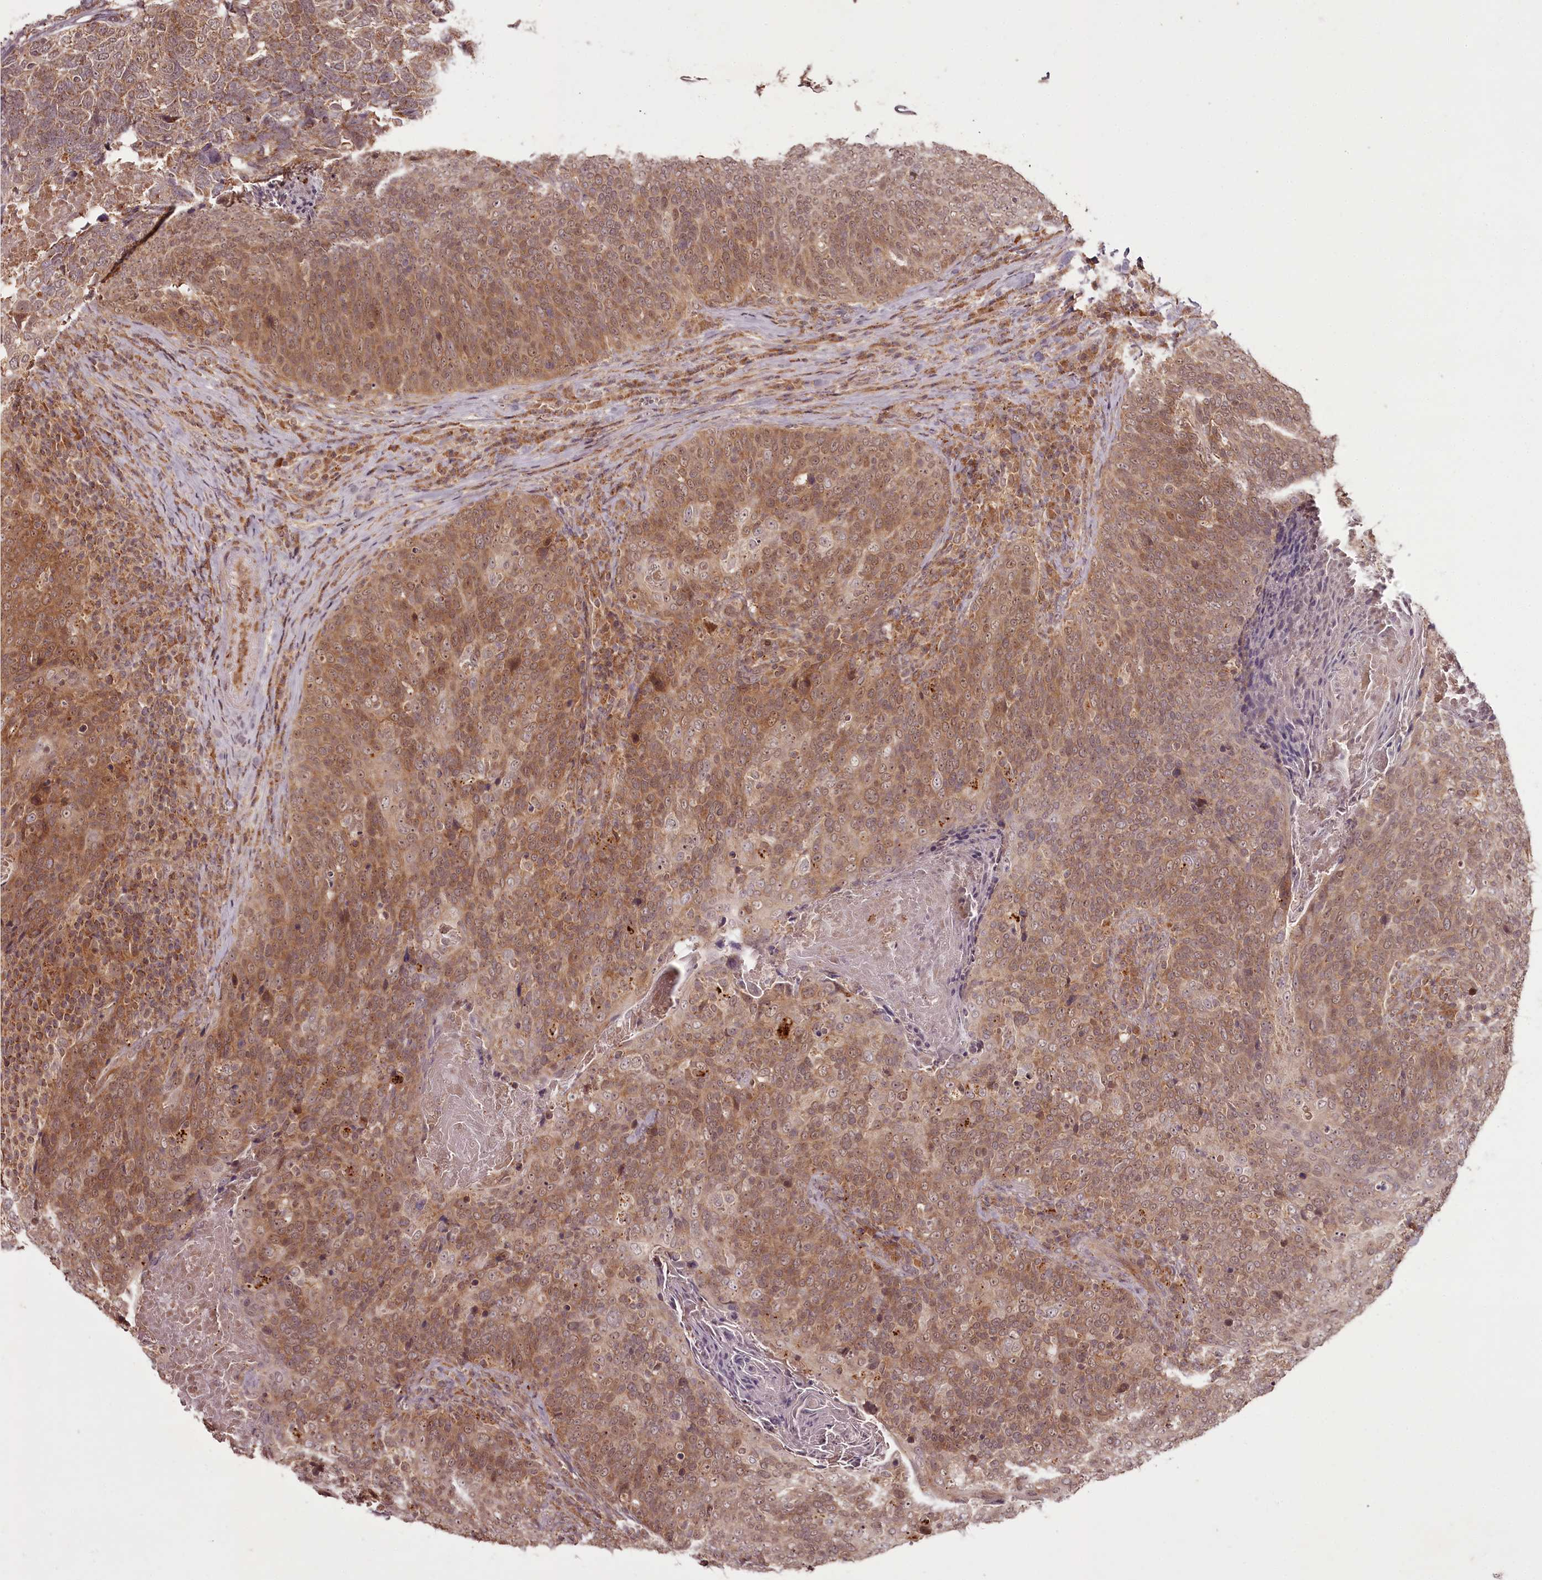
{"staining": {"intensity": "moderate", "quantity": ">75%", "location": "cytoplasmic/membranous"}, "tissue": "head and neck cancer", "cell_type": "Tumor cells", "image_type": "cancer", "snomed": [{"axis": "morphology", "description": "Squamous cell carcinoma, NOS"}, {"axis": "morphology", "description": "Squamous cell carcinoma, metastatic, NOS"}, {"axis": "topography", "description": "Lymph node"}, {"axis": "topography", "description": "Head-Neck"}], "caption": "A high-resolution photomicrograph shows immunohistochemistry (IHC) staining of head and neck cancer, which displays moderate cytoplasmic/membranous staining in about >75% of tumor cells.", "gene": "PCBP2", "patient": {"sex": "male", "age": 62}}